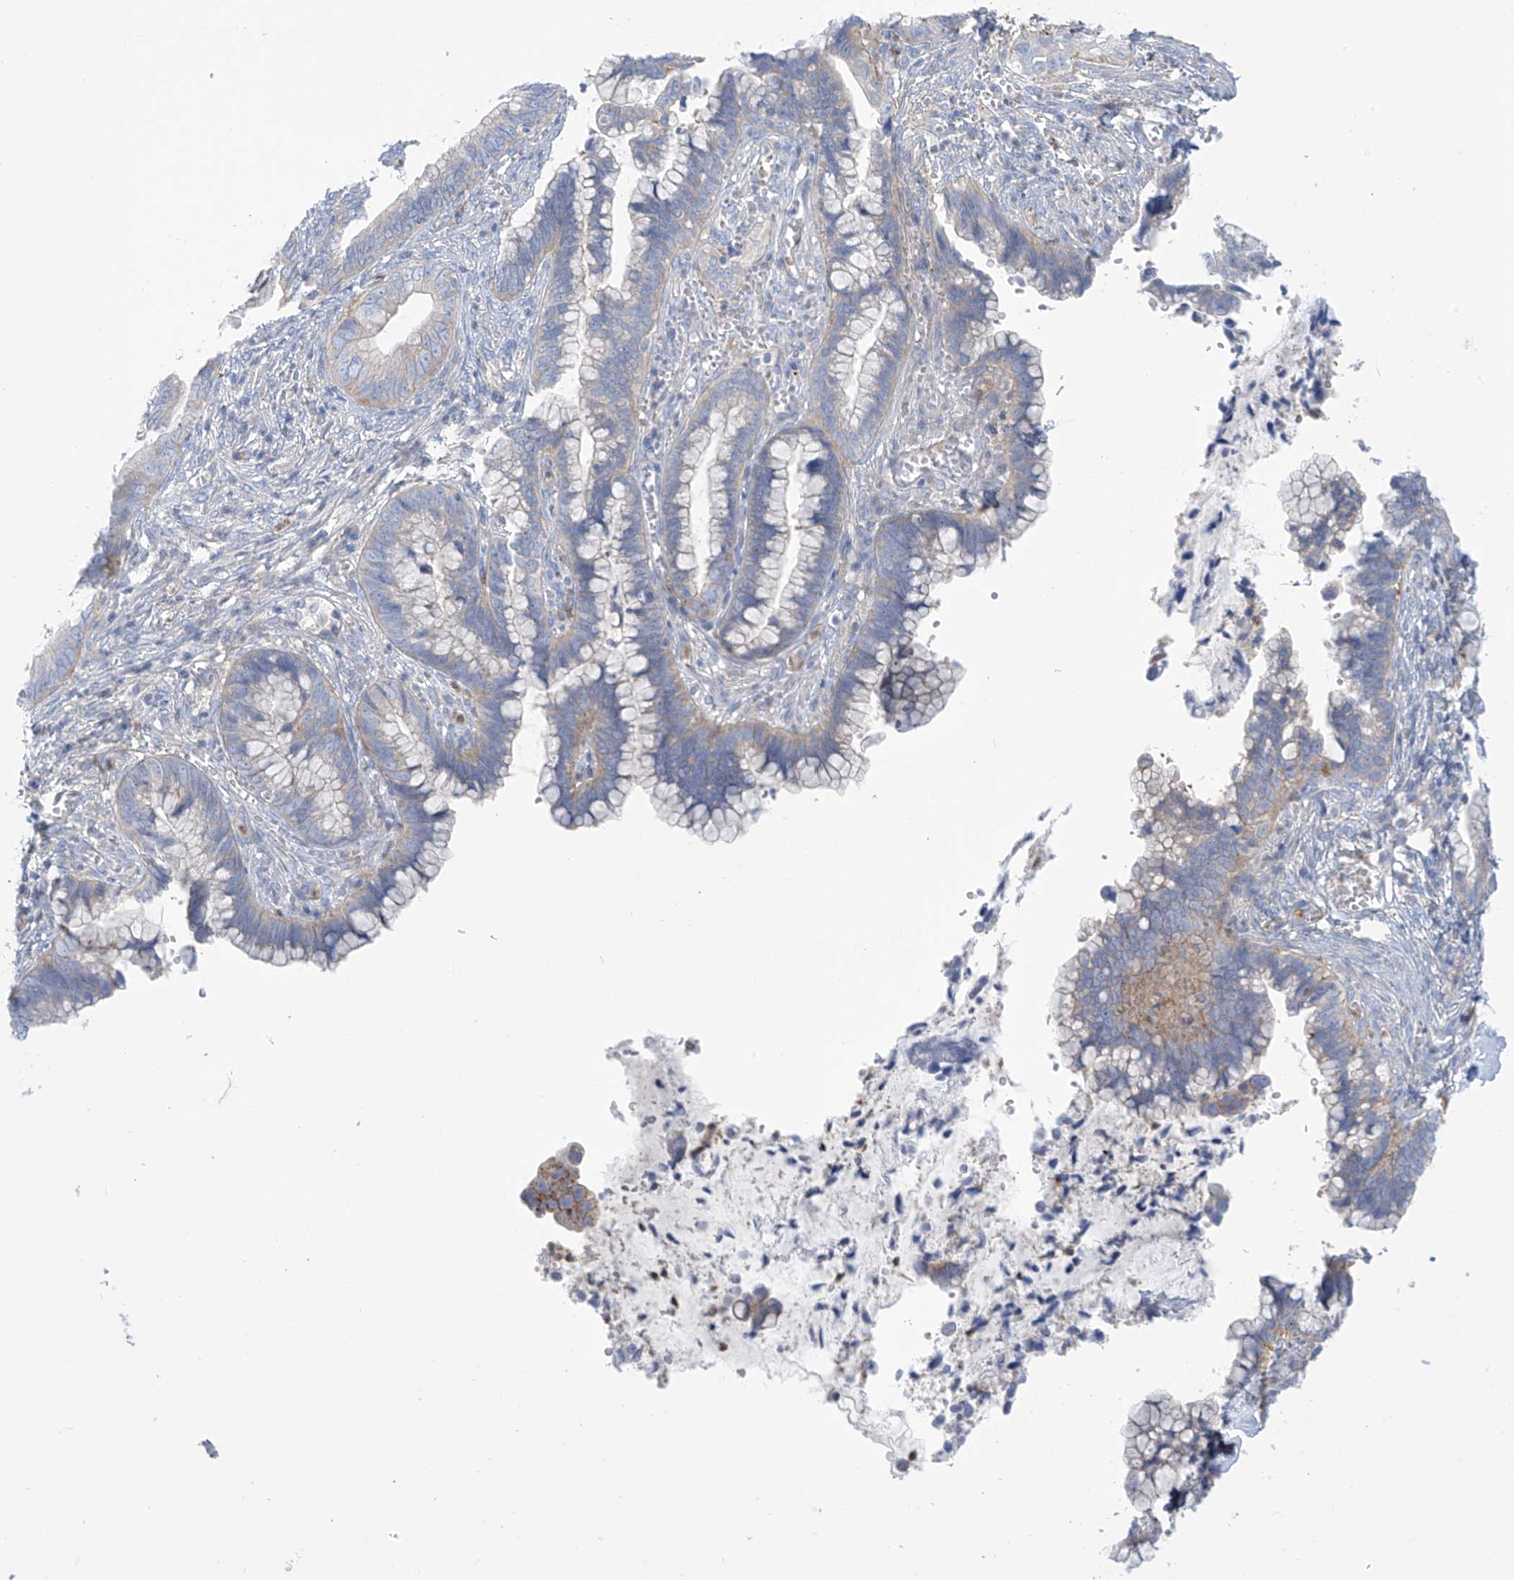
{"staining": {"intensity": "negative", "quantity": "none", "location": "none"}, "tissue": "cervical cancer", "cell_type": "Tumor cells", "image_type": "cancer", "snomed": [{"axis": "morphology", "description": "Adenocarcinoma, NOS"}, {"axis": "topography", "description": "Cervix"}], "caption": "This is an immunohistochemistry micrograph of human cervical adenocarcinoma. There is no expression in tumor cells.", "gene": "FABP2", "patient": {"sex": "female", "age": 44}}